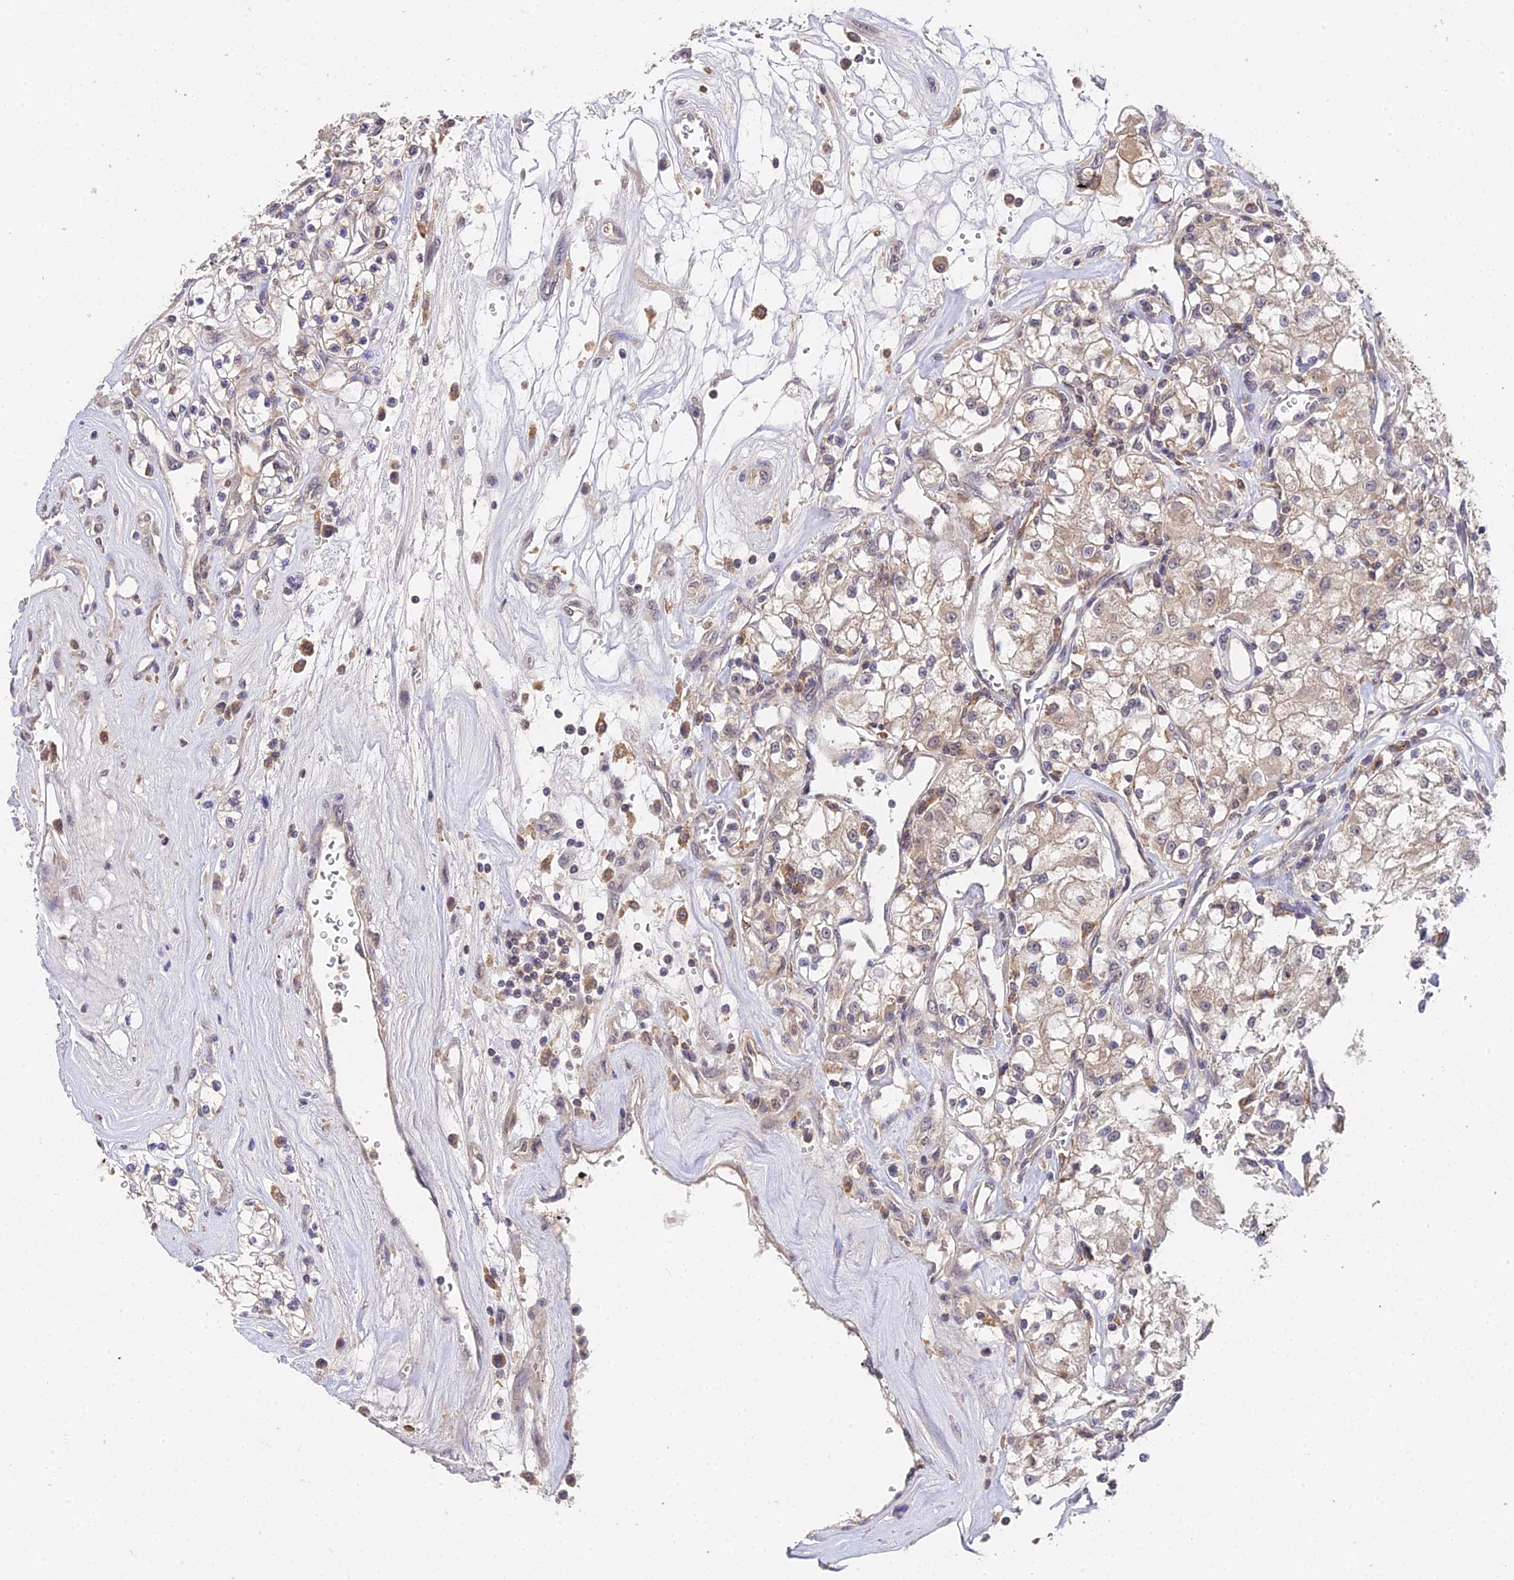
{"staining": {"intensity": "weak", "quantity": "25%-75%", "location": "cytoplasmic/membranous"}, "tissue": "renal cancer", "cell_type": "Tumor cells", "image_type": "cancer", "snomed": [{"axis": "morphology", "description": "Adenocarcinoma, NOS"}, {"axis": "topography", "description": "Kidney"}], "caption": "Renal cancer (adenocarcinoma) tissue displays weak cytoplasmic/membranous positivity in about 25%-75% of tumor cells The protein is stained brown, and the nuclei are stained in blue (DAB IHC with brightfield microscopy, high magnification).", "gene": "TPRX1", "patient": {"sex": "female", "age": 59}}